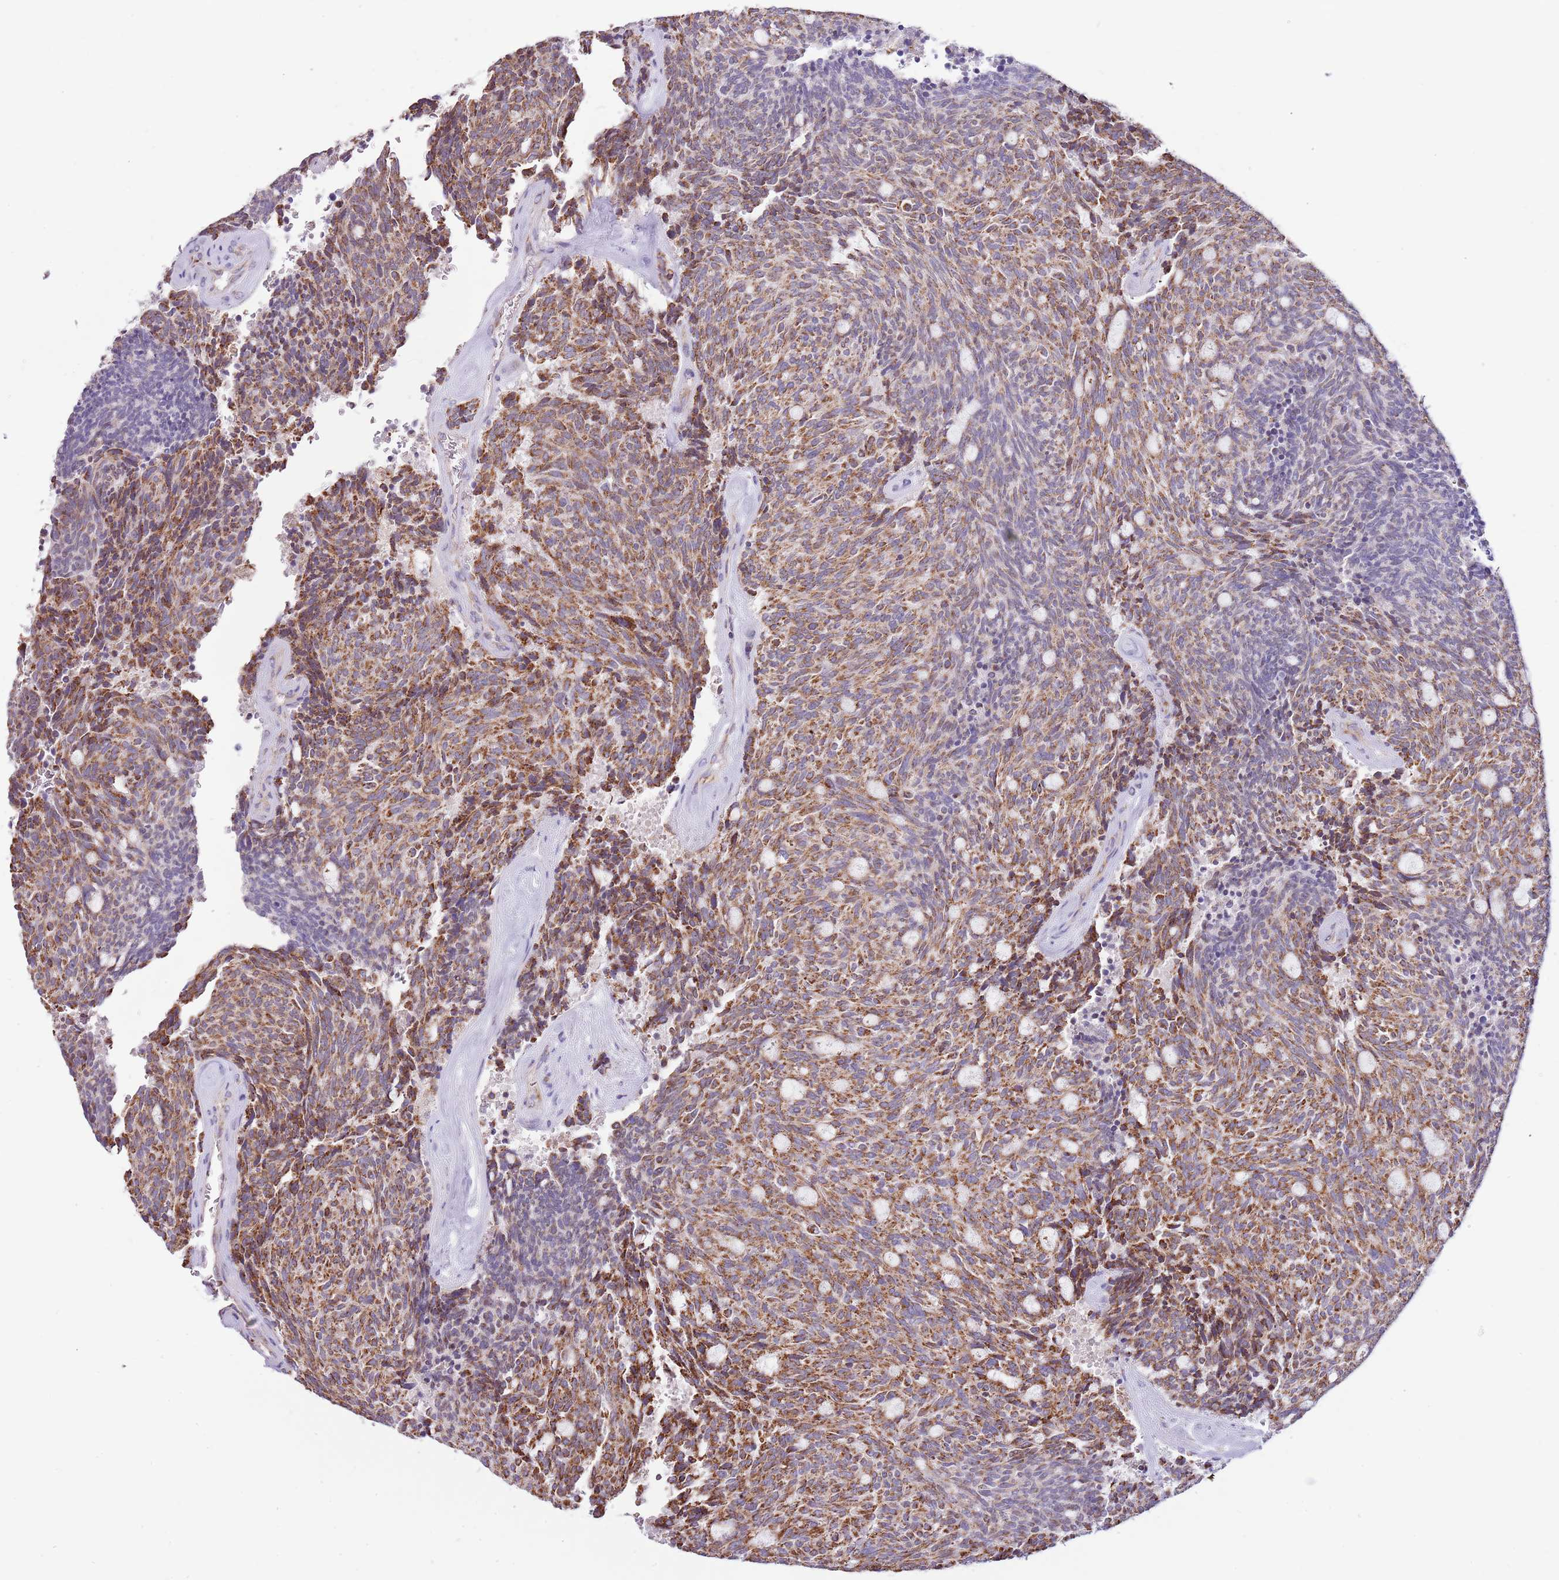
{"staining": {"intensity": "strong", "quantity": ">75%", "location": "cytoplasmic/membranous"}, "tissue": "carcinoid", "cell_type": "Tumor cells", "image_type": "cancer", "snomed": [{"axis": "morphology", "description": "Carcinoid, malignant, NOS"}, {"axis": "topography", "description": "Pancreas"}], "caption": "This photomicrograph exhibits immunohistochemistry (IHC) staining of human carcinoid, with high strong cytoplasmic/membranous expression in approximately >75% of tumor cells.", "gene": "LHX6", "patient": {"sex": "female", "age": 54}}